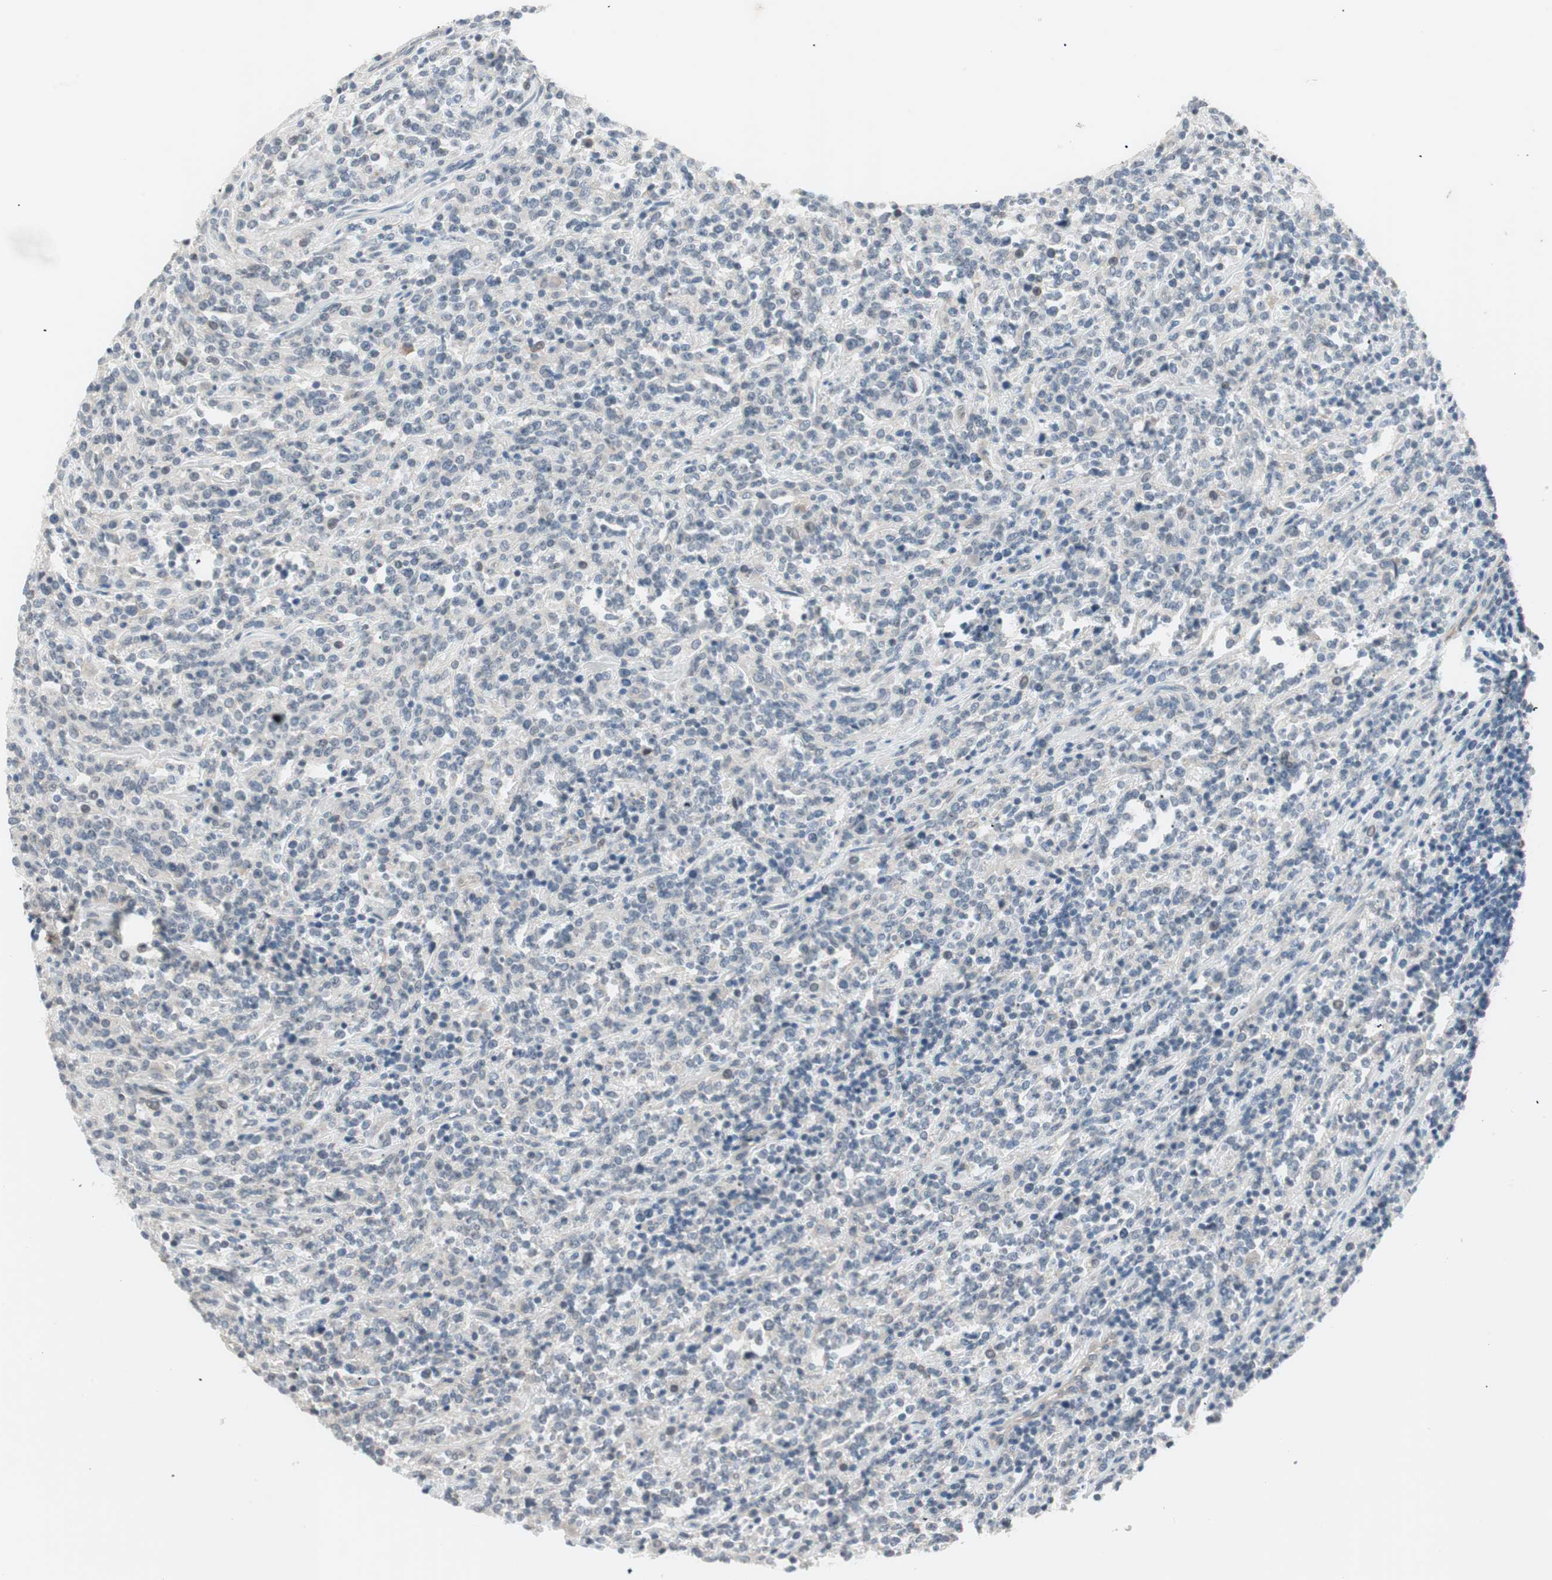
{"staining": {"intensity": "negative", "quantity": "none", "location": "none"}, "tissue": "lymphoma", "cell_type": "Tumor cells", "image_type": "cancer", "snomed": [{"axis": "morphology", "description": "Malignant lymphoma, non-Hodgkin's type, High grade"}, {"axis": "topography", "description": "Soft tissue"}], "caption": "Lymphoma stained for a protein using IHC shows no expression tumor cells.", "gene": "ITGB4", "patient": {"sex": "male", "age": 18}}